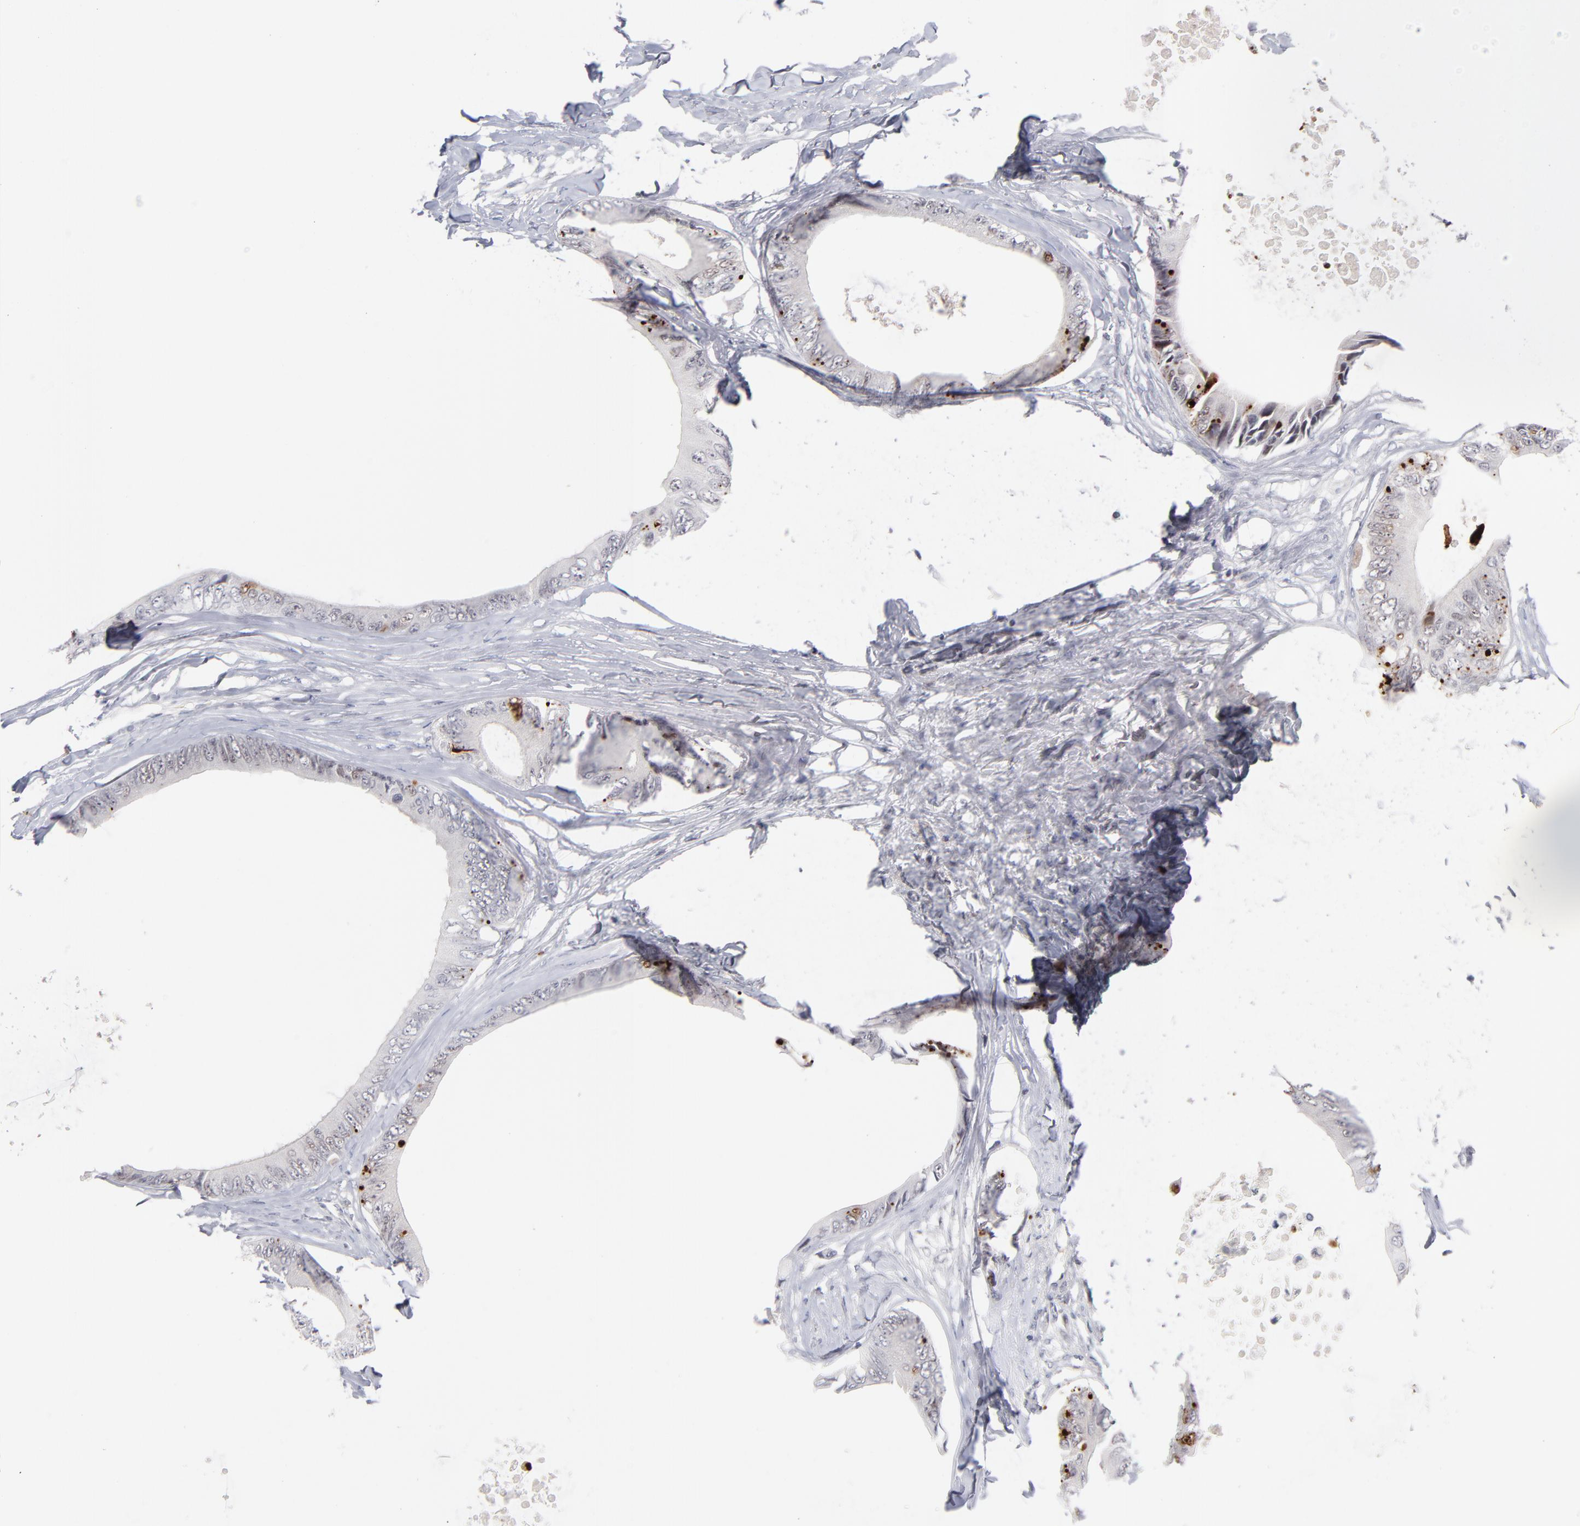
{"staining": {"intensity": "moderate", "quantity": "<25%", "location": "nuclear"}, "tissue": "colorectal cancer", "cell_type": "Tumor cells", "image_type": "cancer", "snomed": [{"axis": "morphology", "description": "Normal tissue, NOS"}, {"axis": "morphology", "description": "Adenocarcinoma, NOS"}, {"axis": "topography", "description": "Rectum"}, {"axis": "topography", "description": "Peripheral nerve tissue"}], "caption": "Adenocarcinoma (colorectal) stained with immunohistochemistry (IHC) demonstrates moderate nuclear positivity in approximately <25% of tumor cells.", "gene": "PARP1", "patient": {"sex": "female", "age": 77}}